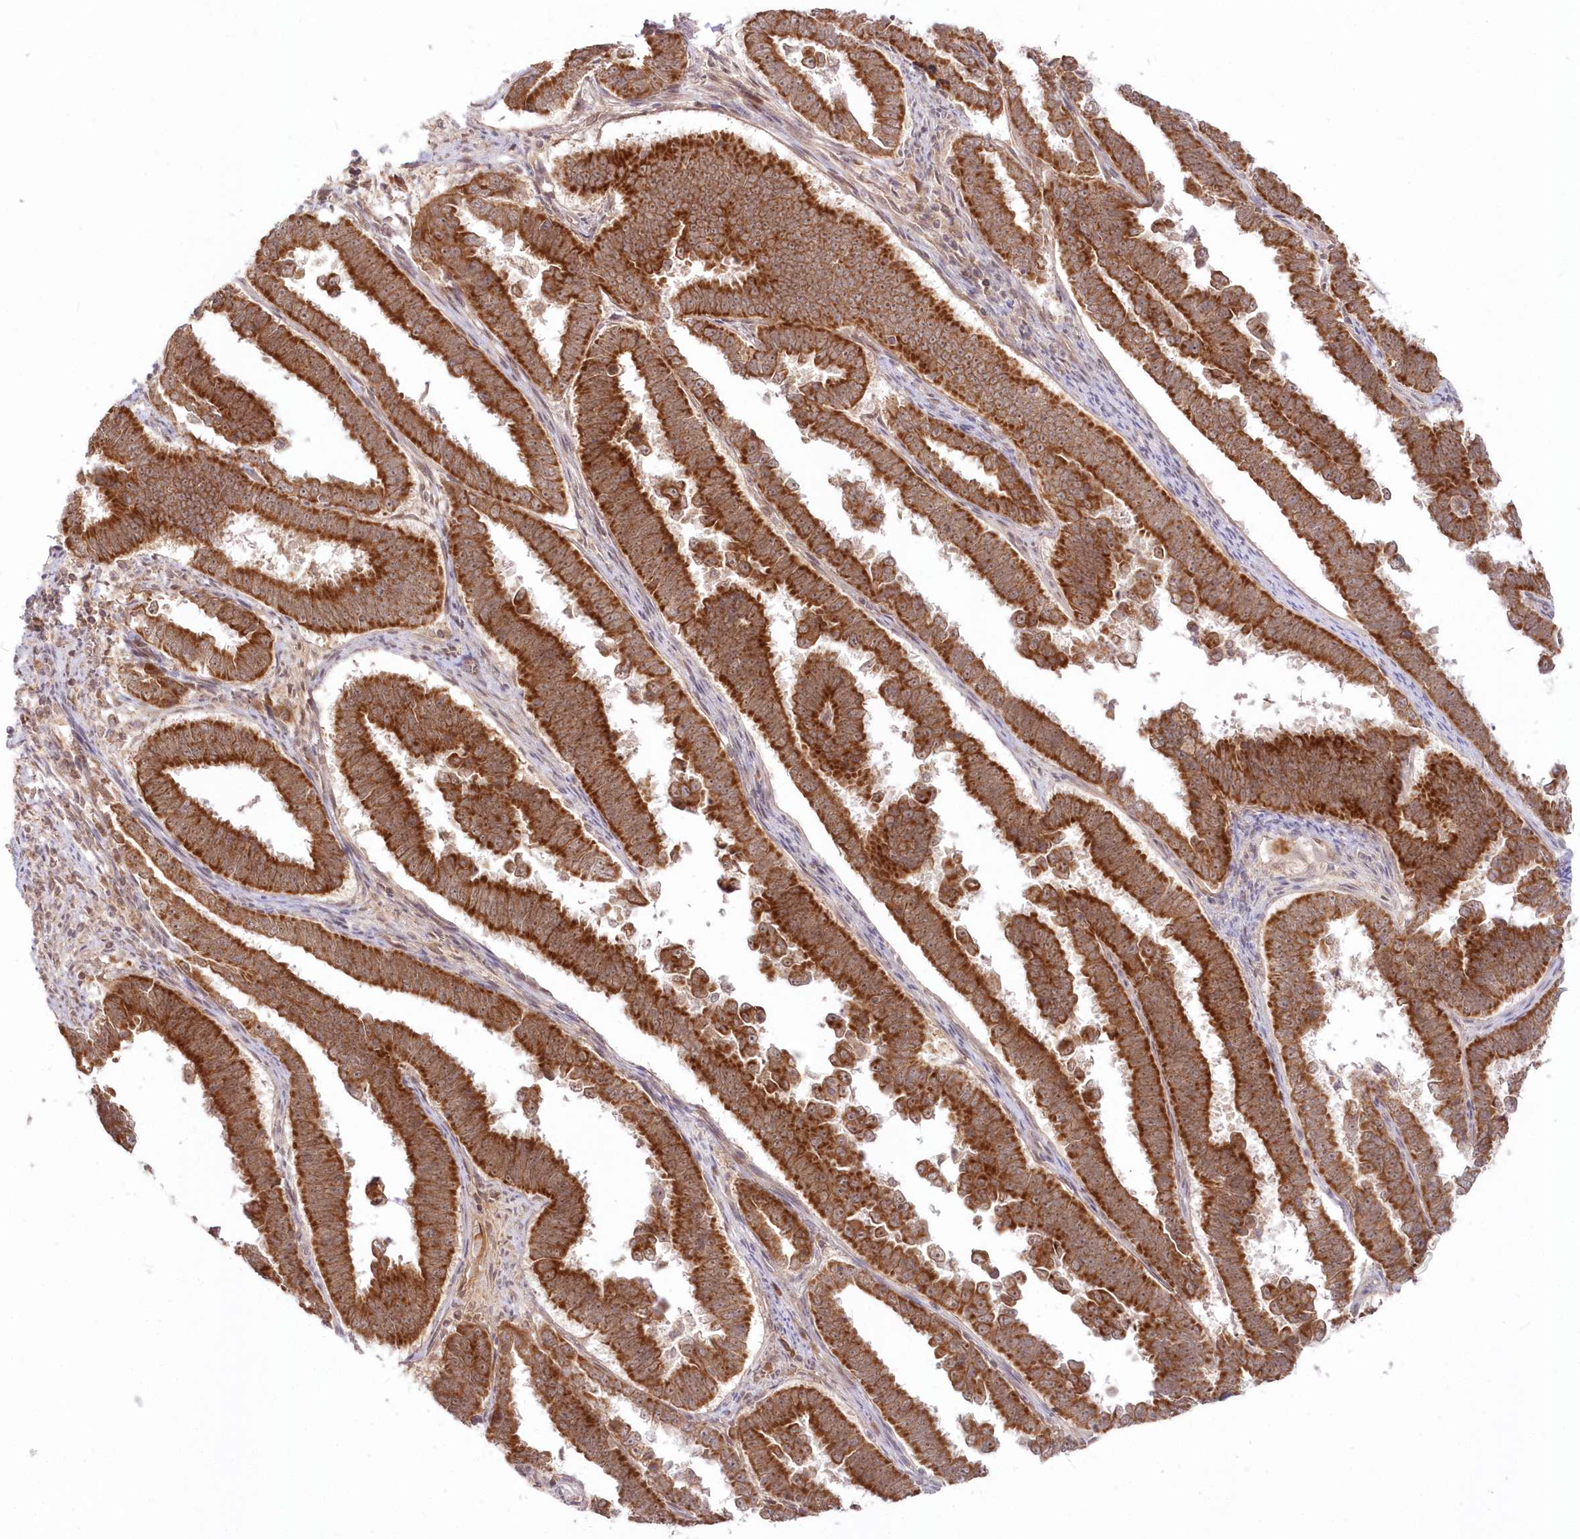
{"staining": {"intensity": "strong", "quantity": ">75%", "location": "cytoplasmic/membranous"}, "tissue": "endometrial cancer", "cell_type": "Tumor cells", "image_type": "cancer", "snomed": [{"axis": "morphology", "description": "Adenocarcinoma, NOS"}, {"axis": "topography", "description": "Endometrium"}], "caption": "IHC micrograph of human adenocarcinoma (endometrial) stained for a protein (brown), which displays high levels of strong cytoplasmic/membranous positivity in about >75% of tumor cells.", "gene": "MTMR3", "patient": {"sex": "female", "age": 75}}